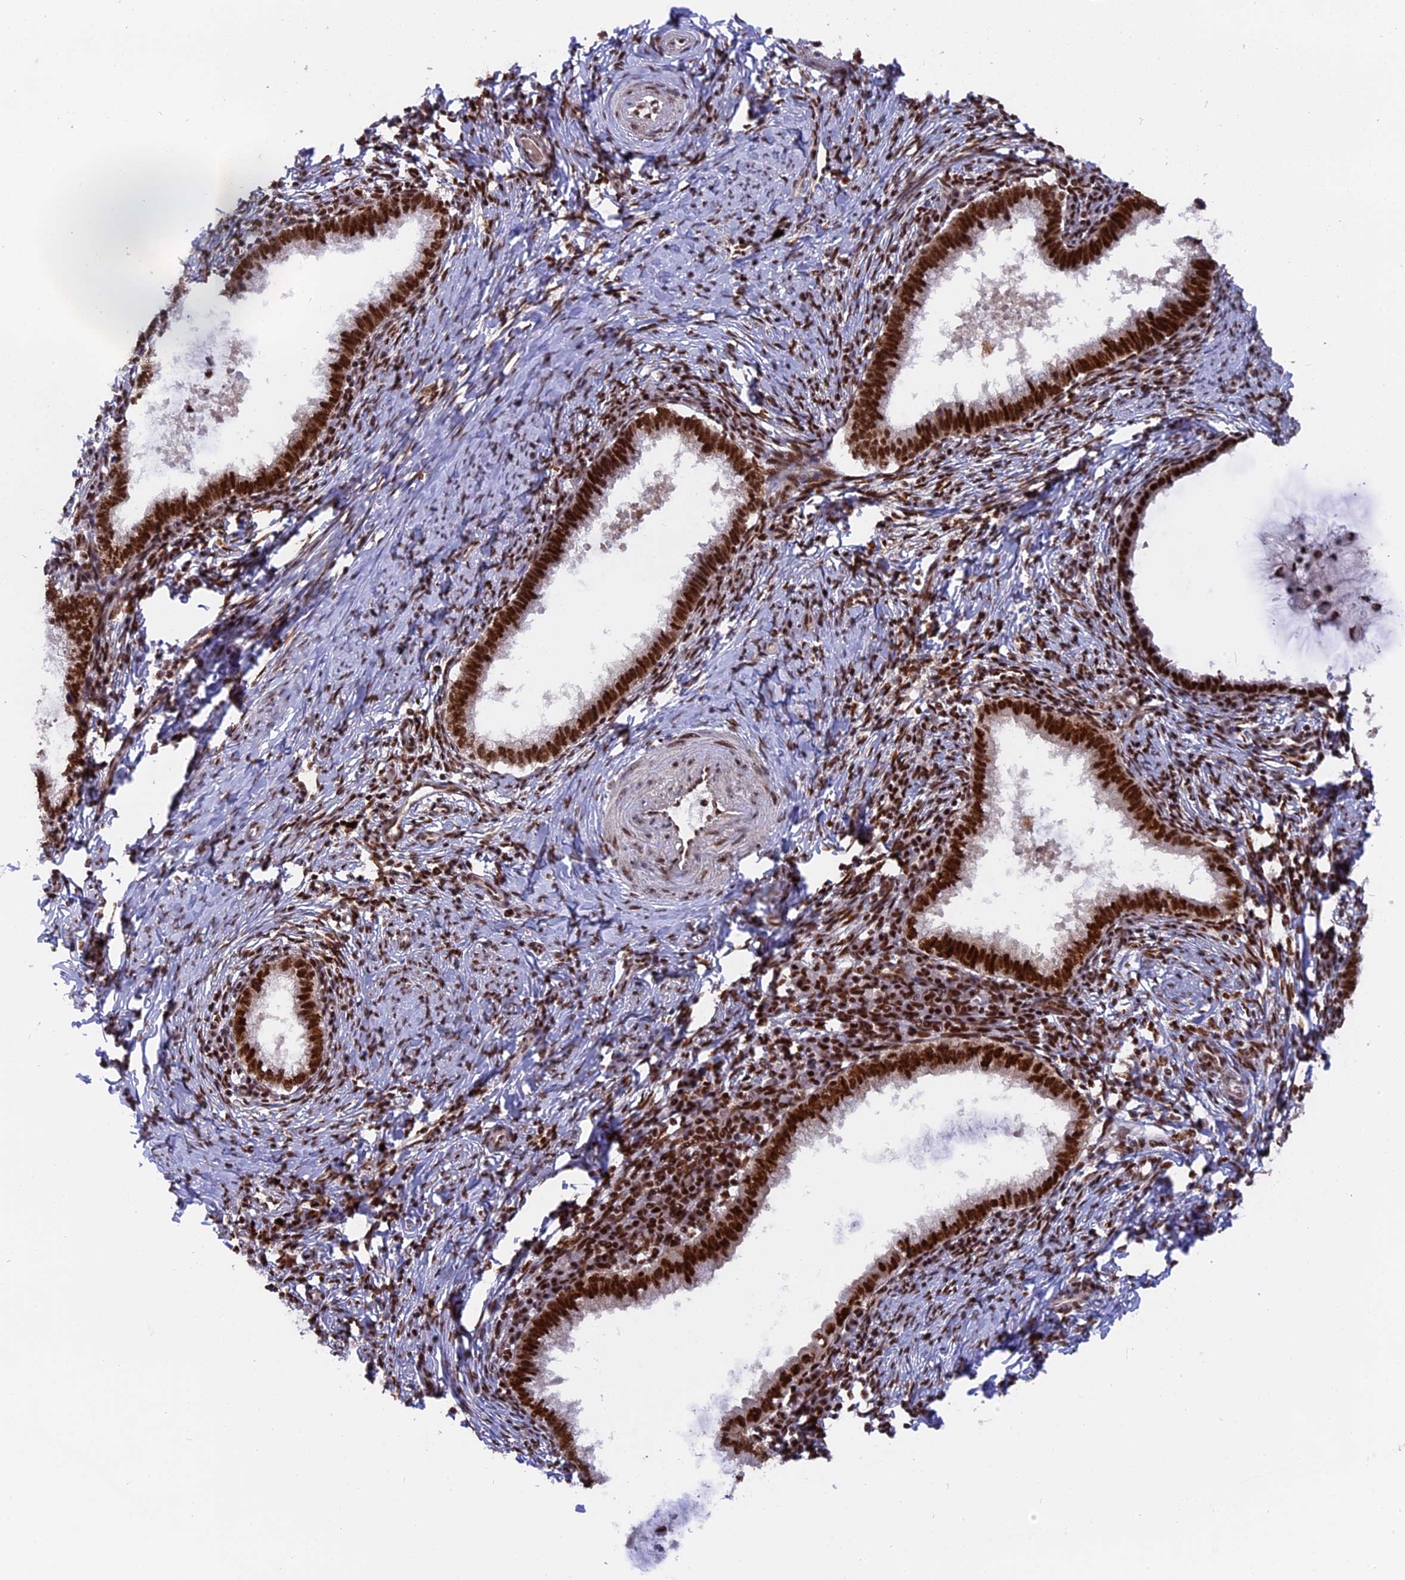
{"staining": {"intensity": "strong", "quantity": ">75%", "location": "nuclear"}, "tissue": "cervical cancer", "cell_type": "Tumor cells", "image_type": "cancer", "snomed": [{"axis": "morphology", "description": "Adenocarcinoma, NOS"}, {"axis": "topography", "description": "Cervix"}], "caption": "Immunohistochemical staining of adenocarcinoma (cervical) shows high levels of strong nuclear protein expression in about >75% of tumor cells.", "gene": "RAMAC", "patient": {"sex": "female", "age": 36}}